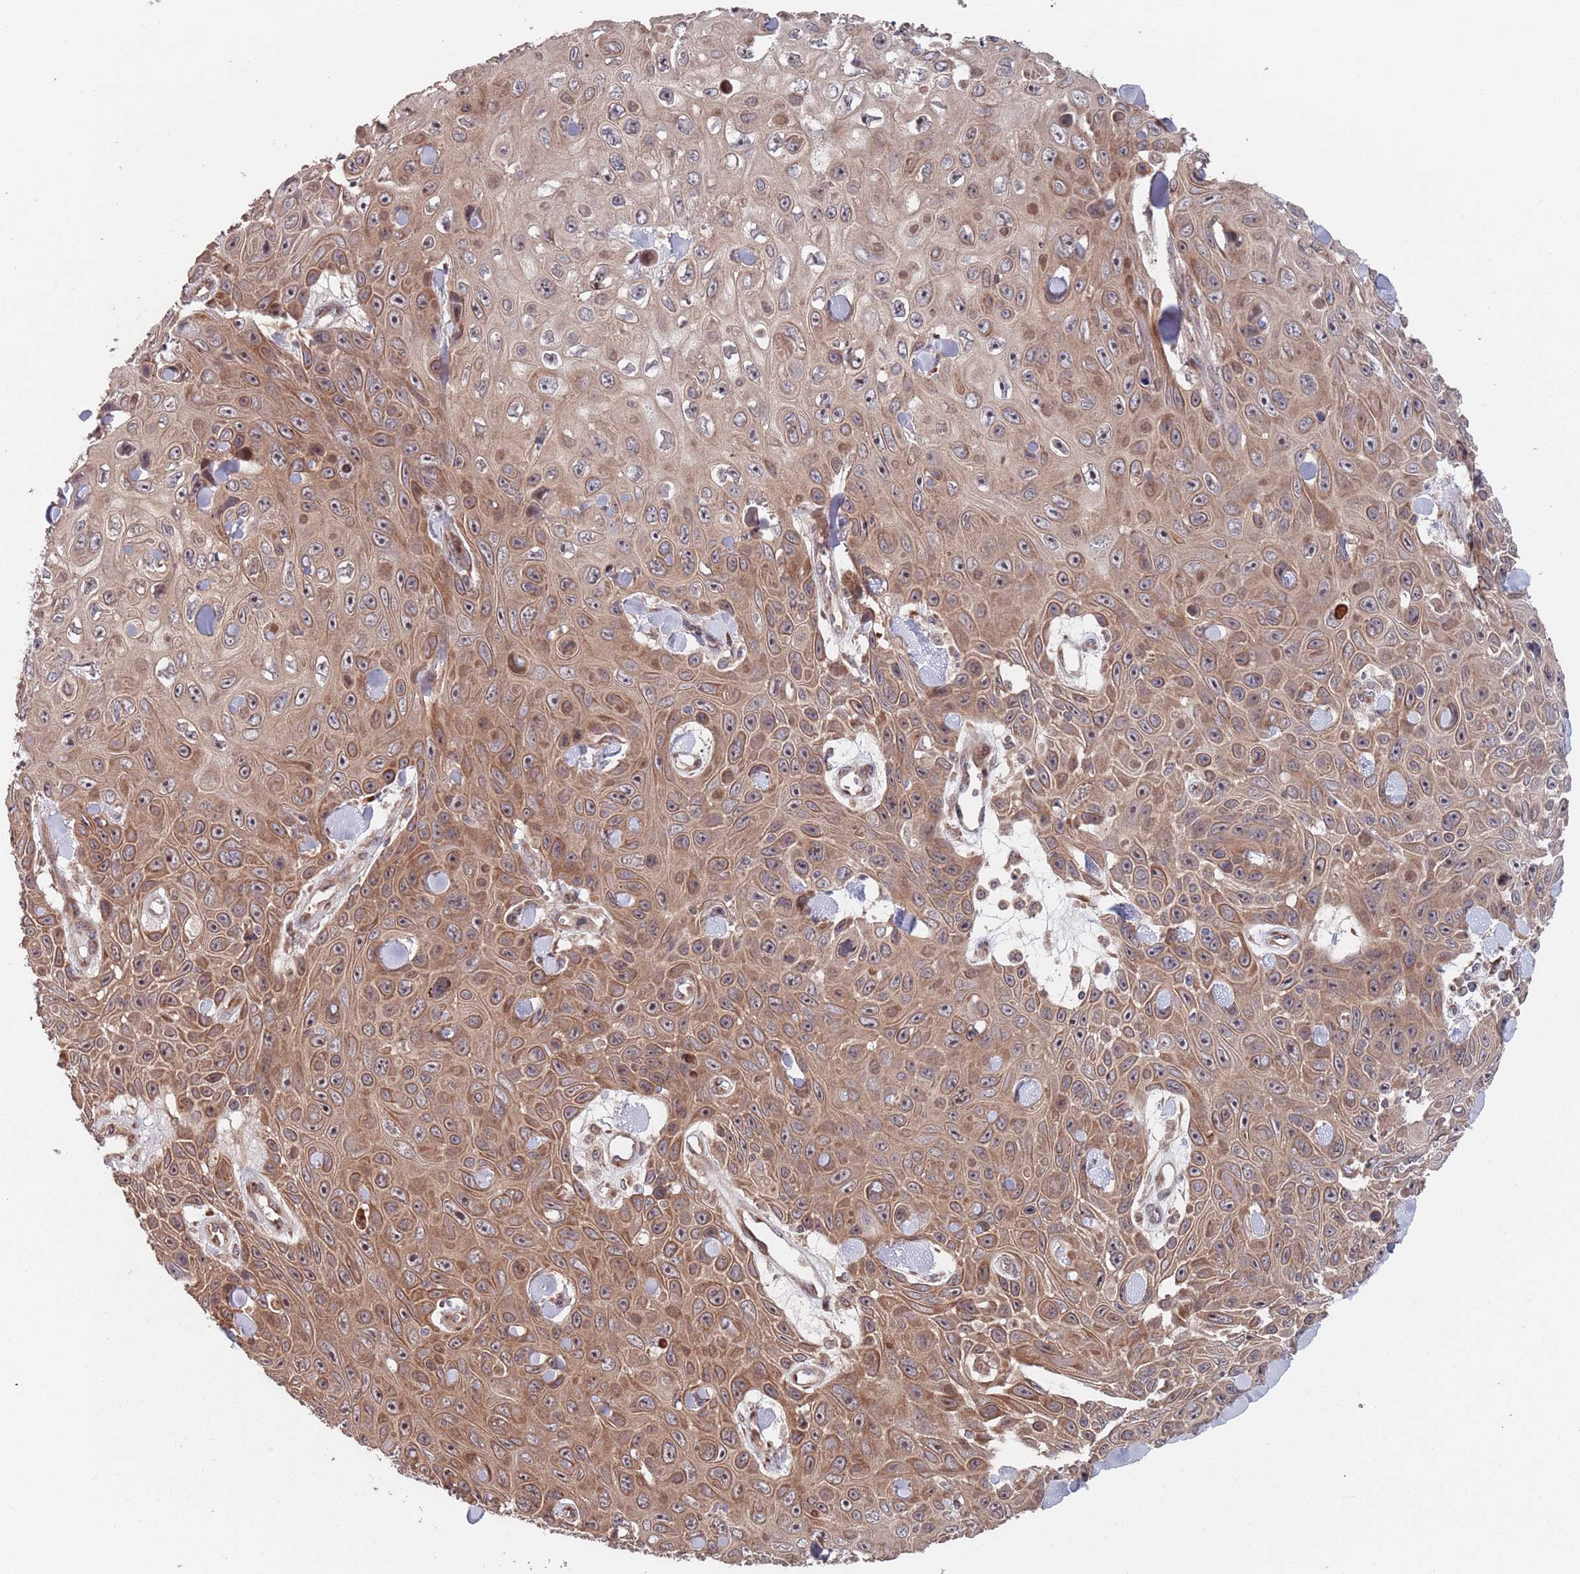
{"staining": {"intensity": "moderate", "quantity": ">75%", "location": "cytoplasmic/membranous,nuclear"}, "tissue": "skin cancer", "cell_type": "Tumor cells", "image_type": "cancer", "snomed": [{"axis": "morphology", "description": "Squamous cell carcinoma, NOS"}, {"axis": "topography", "description": "Skin"}], "caption": "Brown immunohistochemical staining in squamous cell carcinoma (skin) exhibits moderate cytoplasmic/membranous and nuclear staining in about >75% of tumor cells. (IHC, brightfield microscopy, high magnification).", "gene": "UNC45A", "patient": {"sex": "male", "age": 82}}